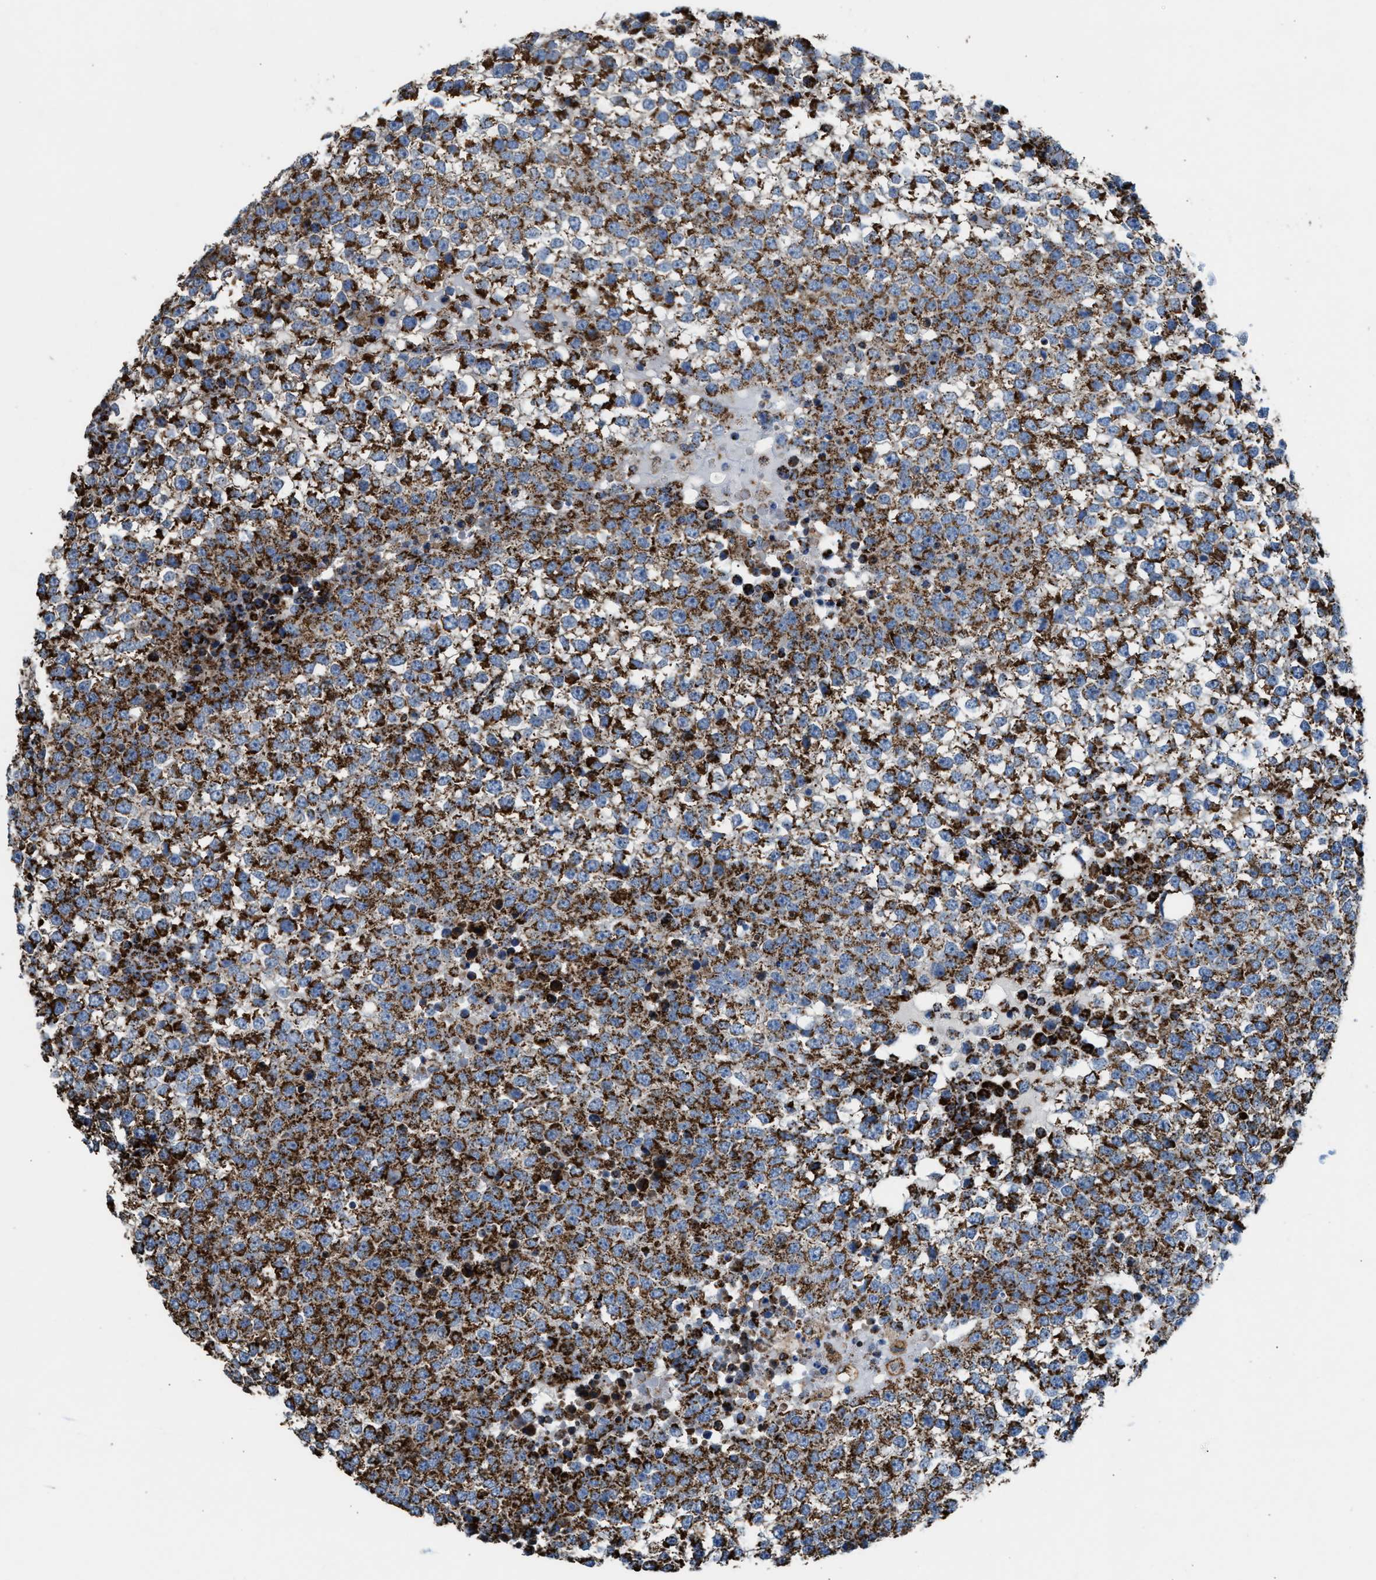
{"staining": {"intensity": "strong", "quantity": ">75%", "location": "cytoplasmic/membranous"}, "tissue": "testis cancer", "cell_type": "Tumor cells", "image_type": "cancer", "snomed": [{"axis": "morphology", "description": "Seminoma, NOS"}, {"axis": "topography", "description": "Testis"}], "caption": "Testis cancer (seminoma) stained with a brown dye shows strong cytoplasmic/membranous positive staining in about >75% of tumor cells.", "gene": "ECHS1", "patient": {"sex": "male", "age": 65}}